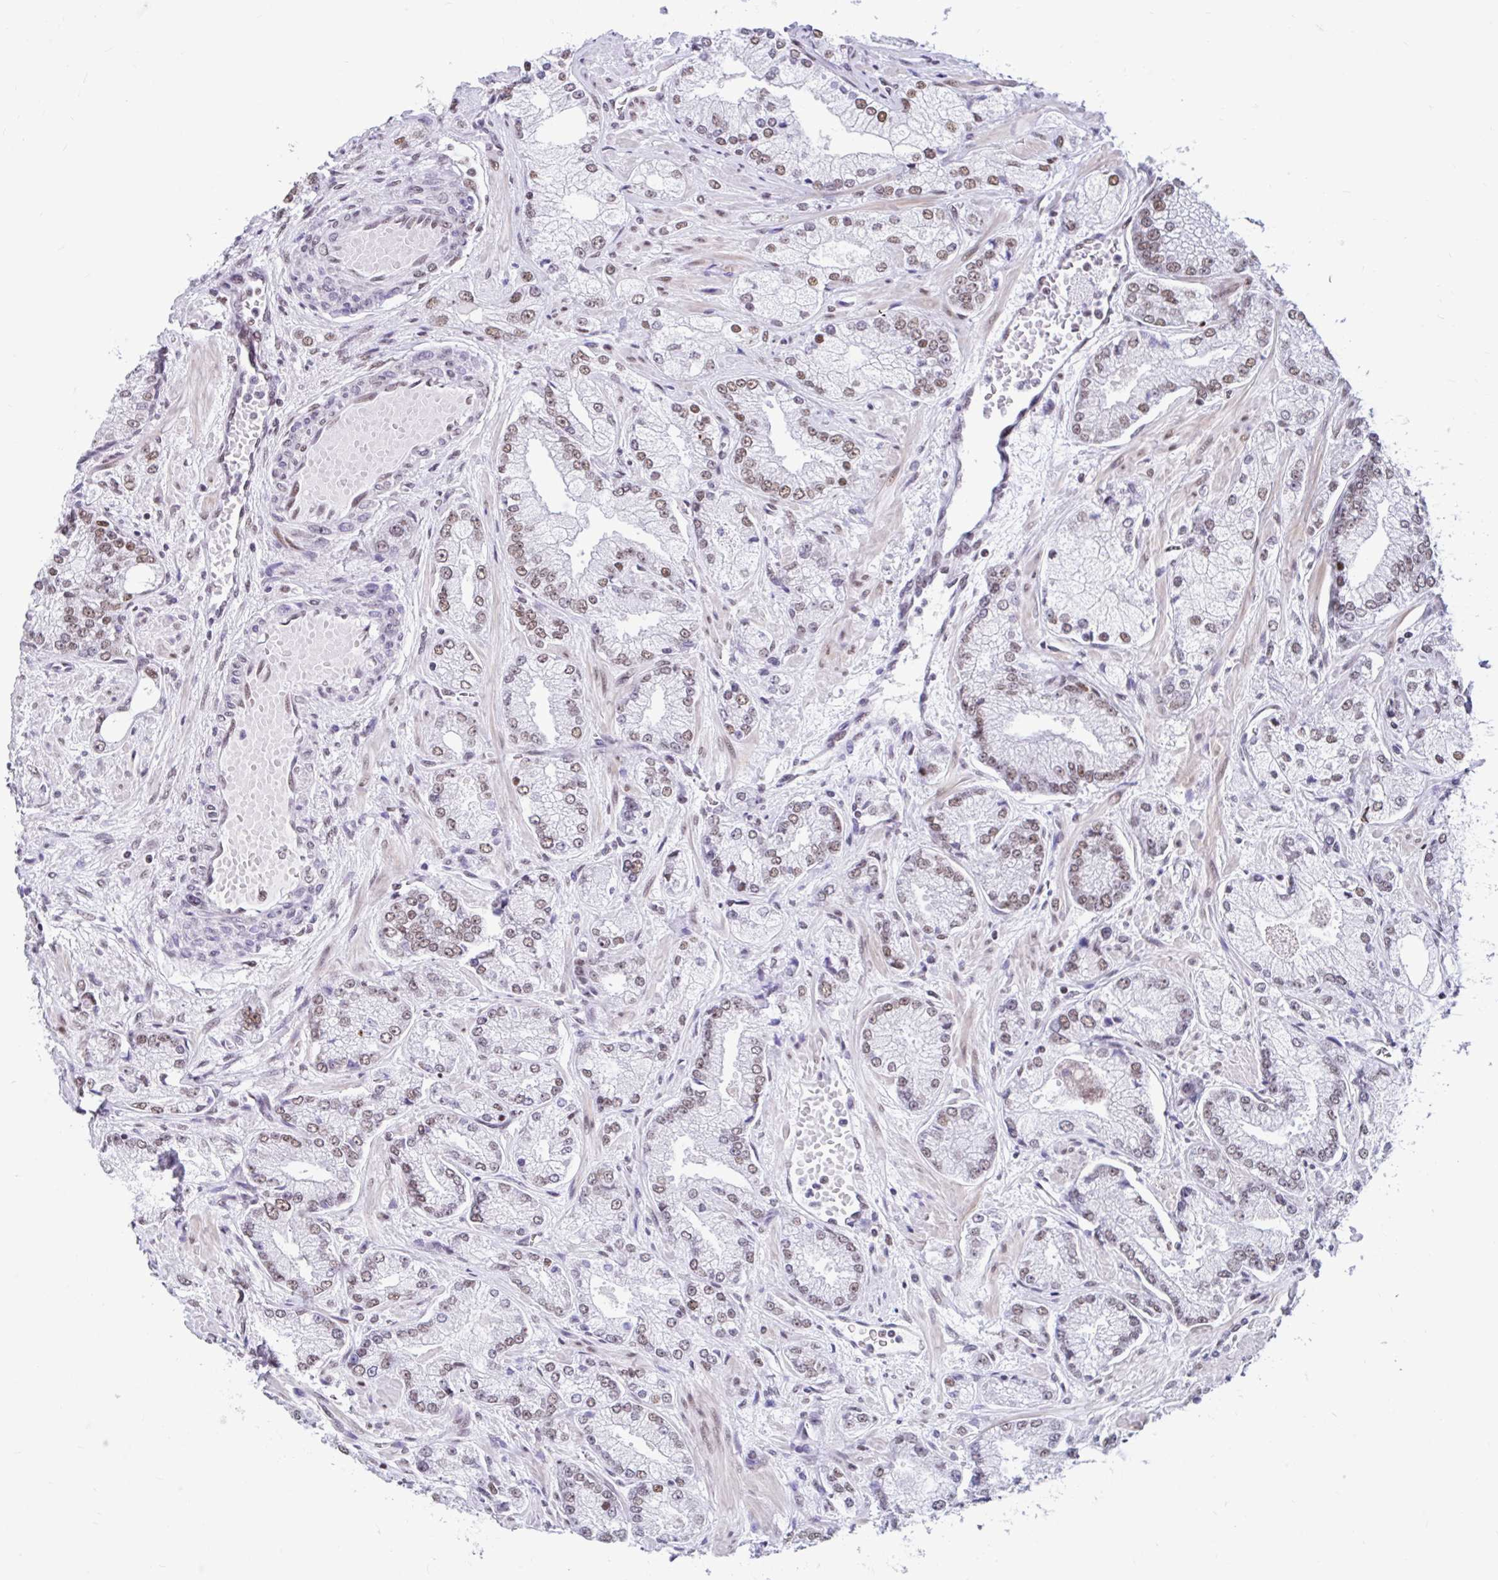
{"staining": {"intensity": "moderate", "quantity": "25%-75%", "location": "nuclear"}, "tissue": "prostate cancer", "cell_type": "Tumor cells", "image_type": "cancer", "snomed": [{"axis": "morphology", "description": "Normal tissue, NOS"}, {"axis": "morphology", "description": "Adenocarcinoma, High grade"}, {"axis": "topography", "description": "Prostate"}, {"axis": "topography", "description": "Peripheral nerve tissue"}], "caption": "IHC of human prostate cancer displays medium levels of moderate nuclear staining in about 25%-75% of tumor cells. The staining is performed using DAB (3,3'-diaminobenzidine) brown chromogen to label protein expression. The nuclei are counter-stained blue using hematoxylin.", "gene": "KHDRBS1", "patient": {"sex": "male", "age": 68}}